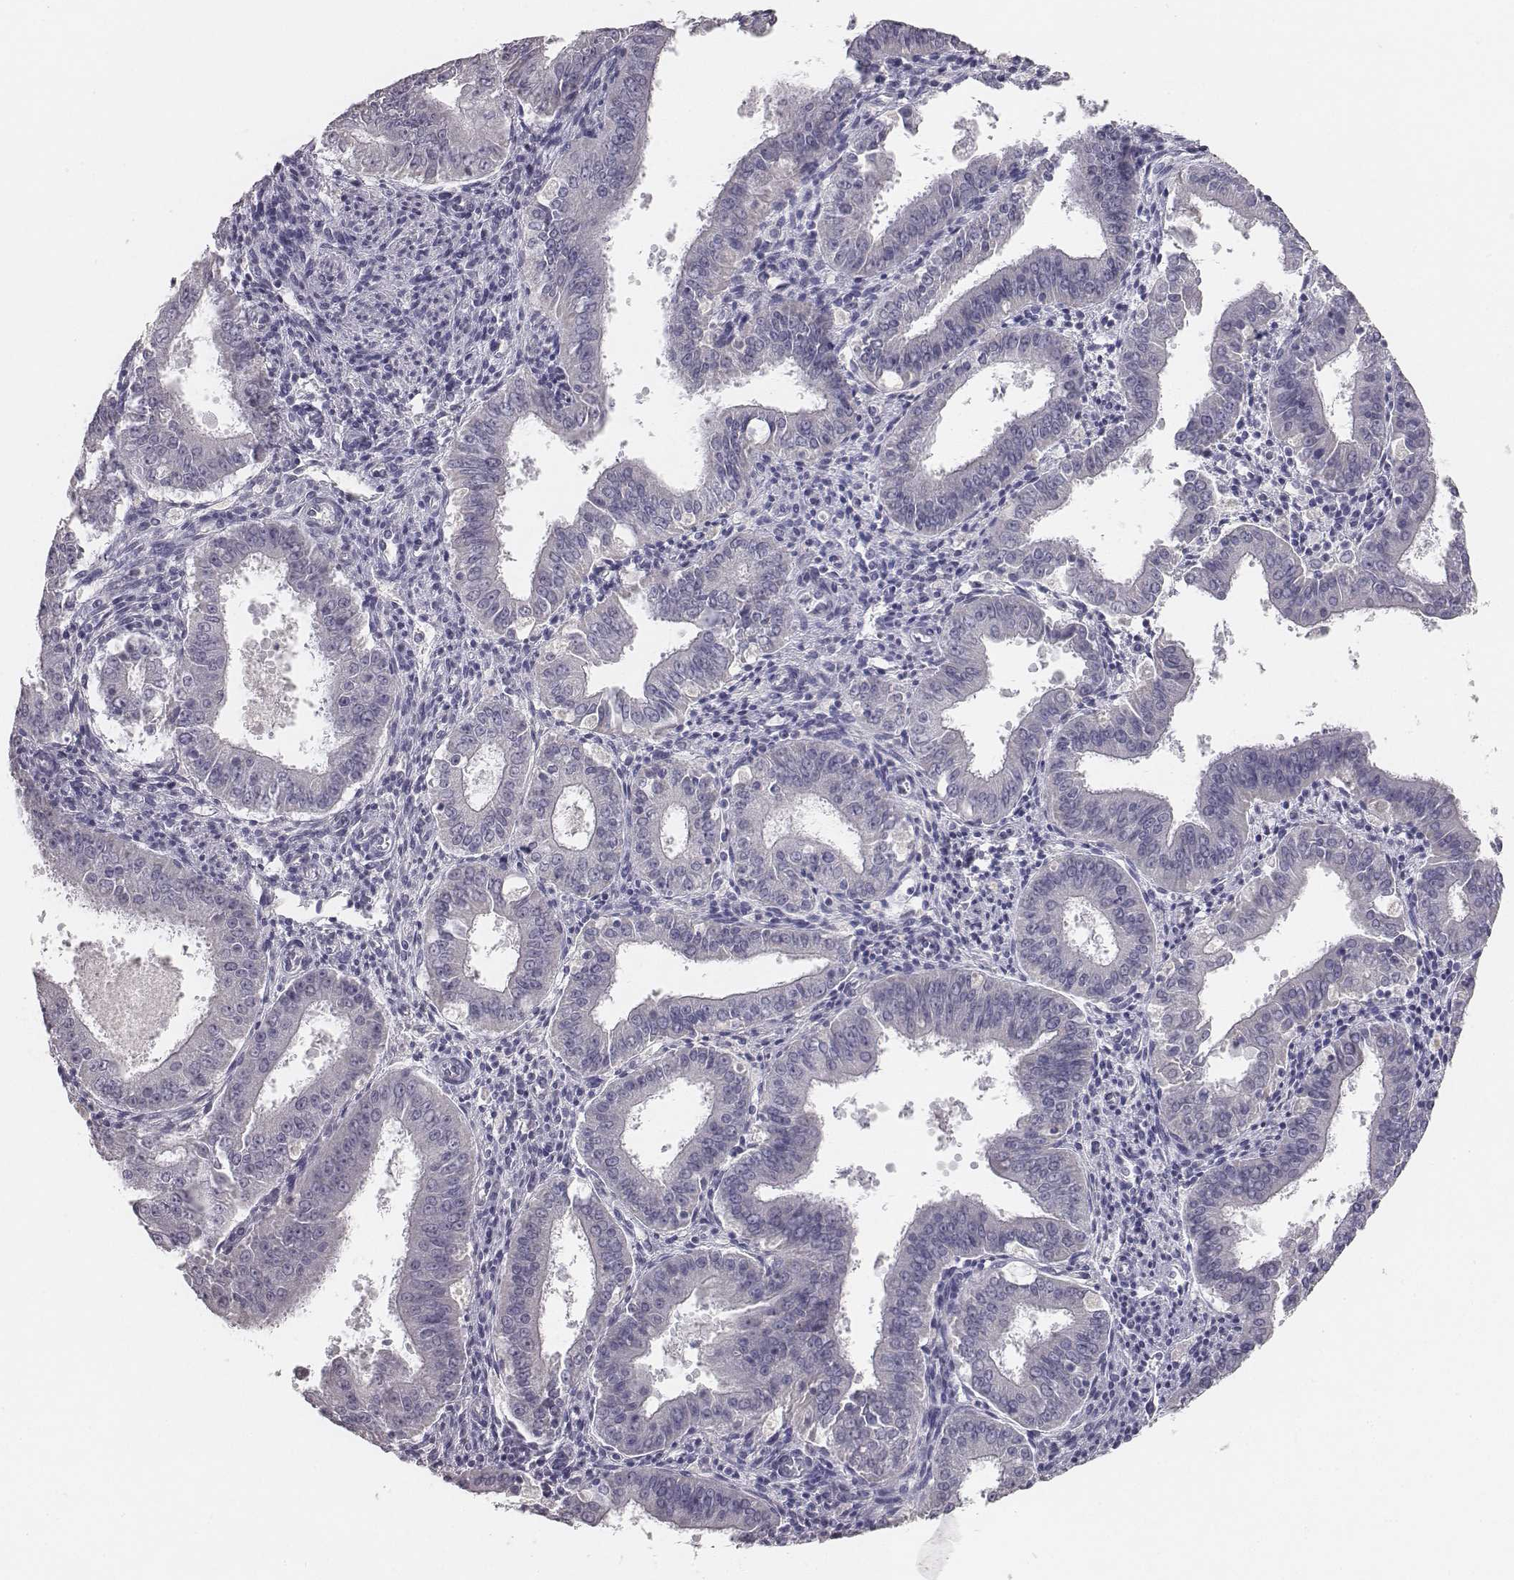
{"staining": {"intensity": "negative", "quantity": "none", "location": "none"}, "tissue": "ovarian cancer", "cell_type": "Tumor cells", "image_type": "cancer", "snomed": [{"axis": "morphology", "description": "Carcinoma, endometroid"}, {"axis": "topography", "description": "Ovary"}], "caption": "IHC image of ovarian cancer stained for a protein (brown), which reveals no expression in tumor cells.", "gene": "MYH6", "patient": {"sex": "female", "age": 42}}